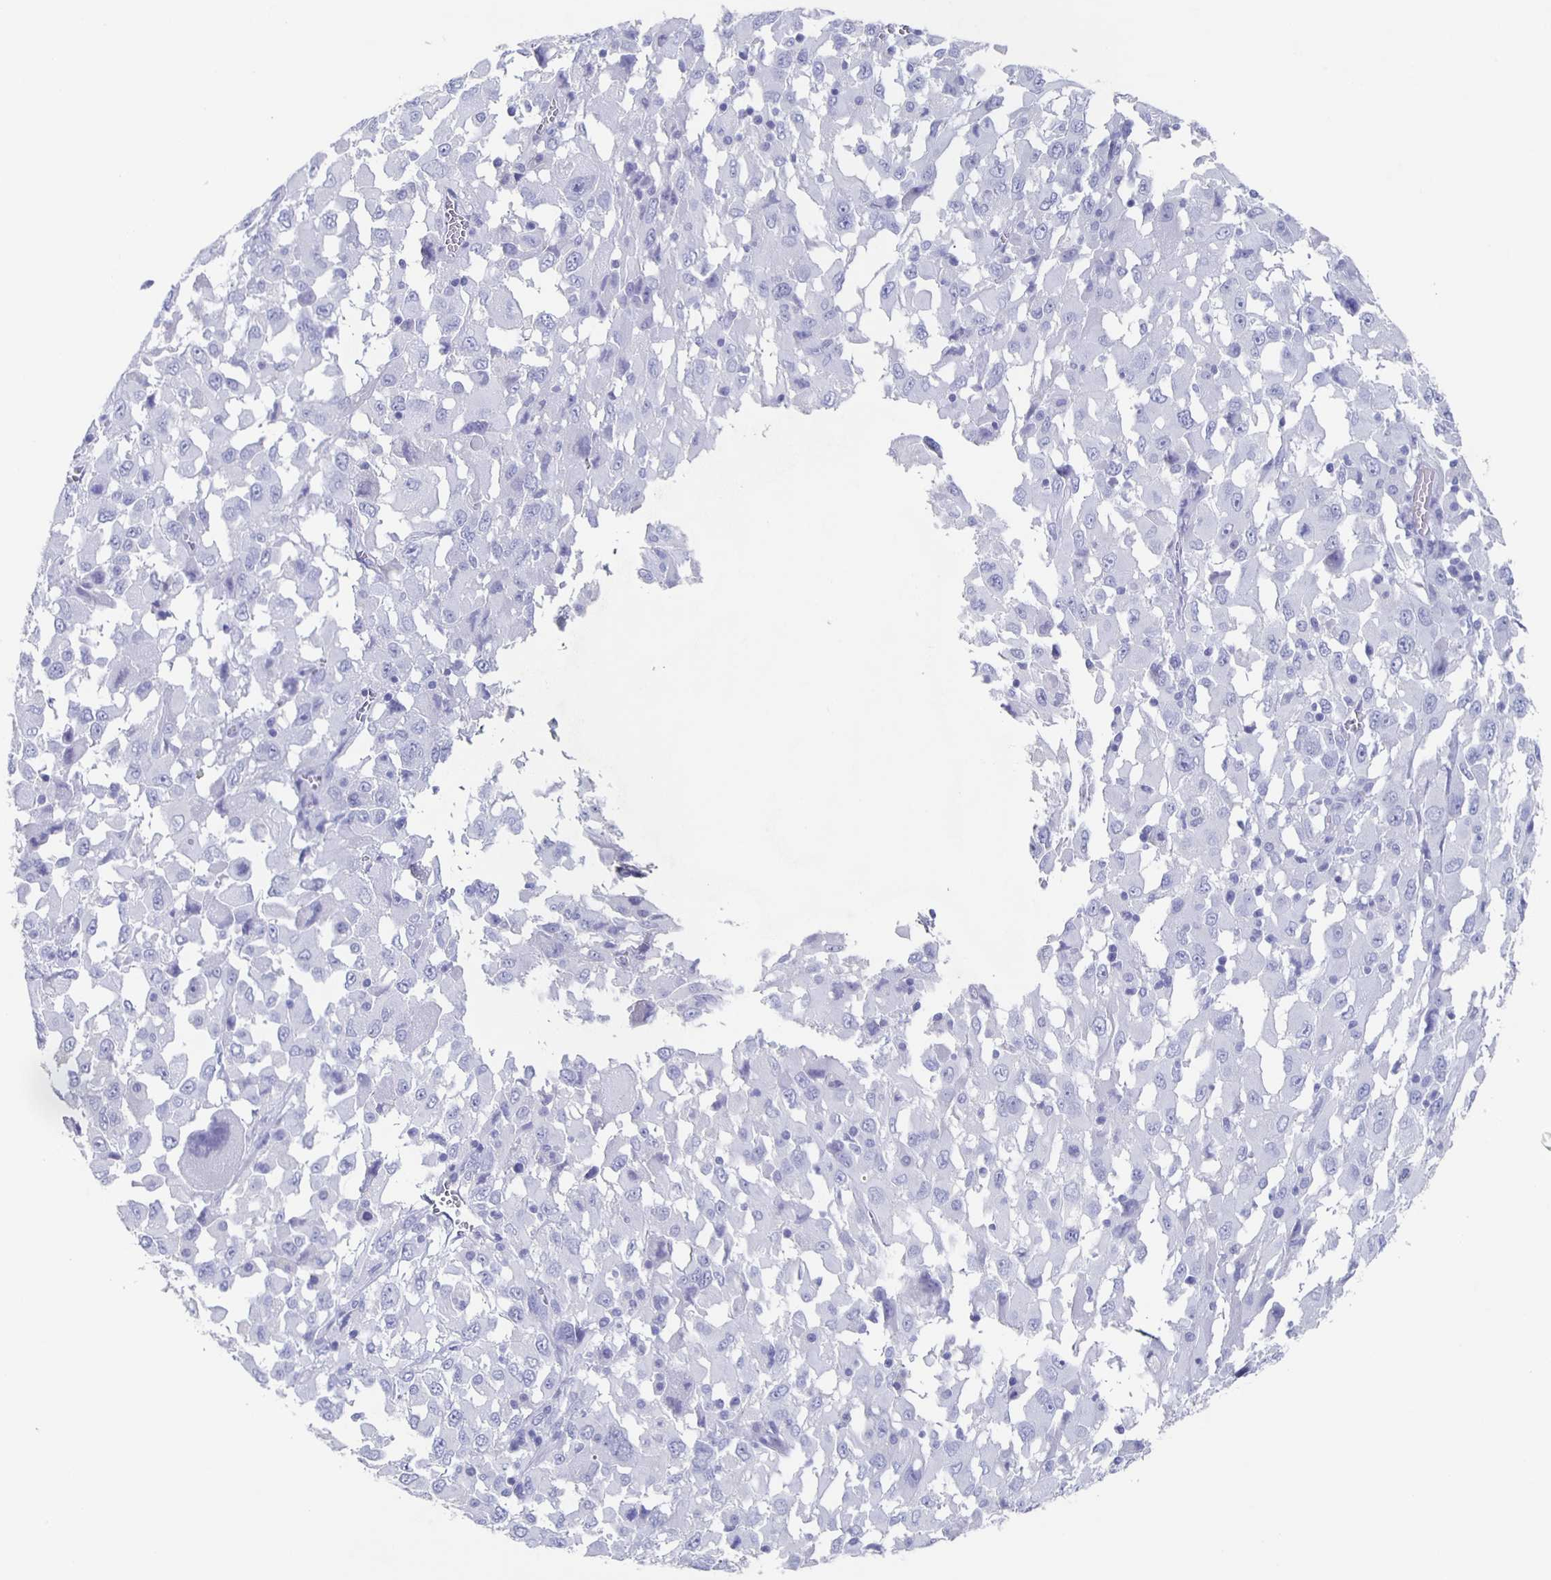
{"staining": {"intensity": "negative", "quantity": "none", "location": "none"}, "tissue": "melanoma", "cell_type": "Tumor cells", "image_type": "cancer", "snomed": [{"axis": "morphology", "description": "Malignant melanoma, Metastatic site"}, {"axis": "topography", "description": "Soft tissue"}], "caption": "The histopathology image reveals no significant expression in tumor cells of malignant melanoma (metastatic site).", "gene": "SLC34A2", "patient": {"sex": "male", "age": 50}}